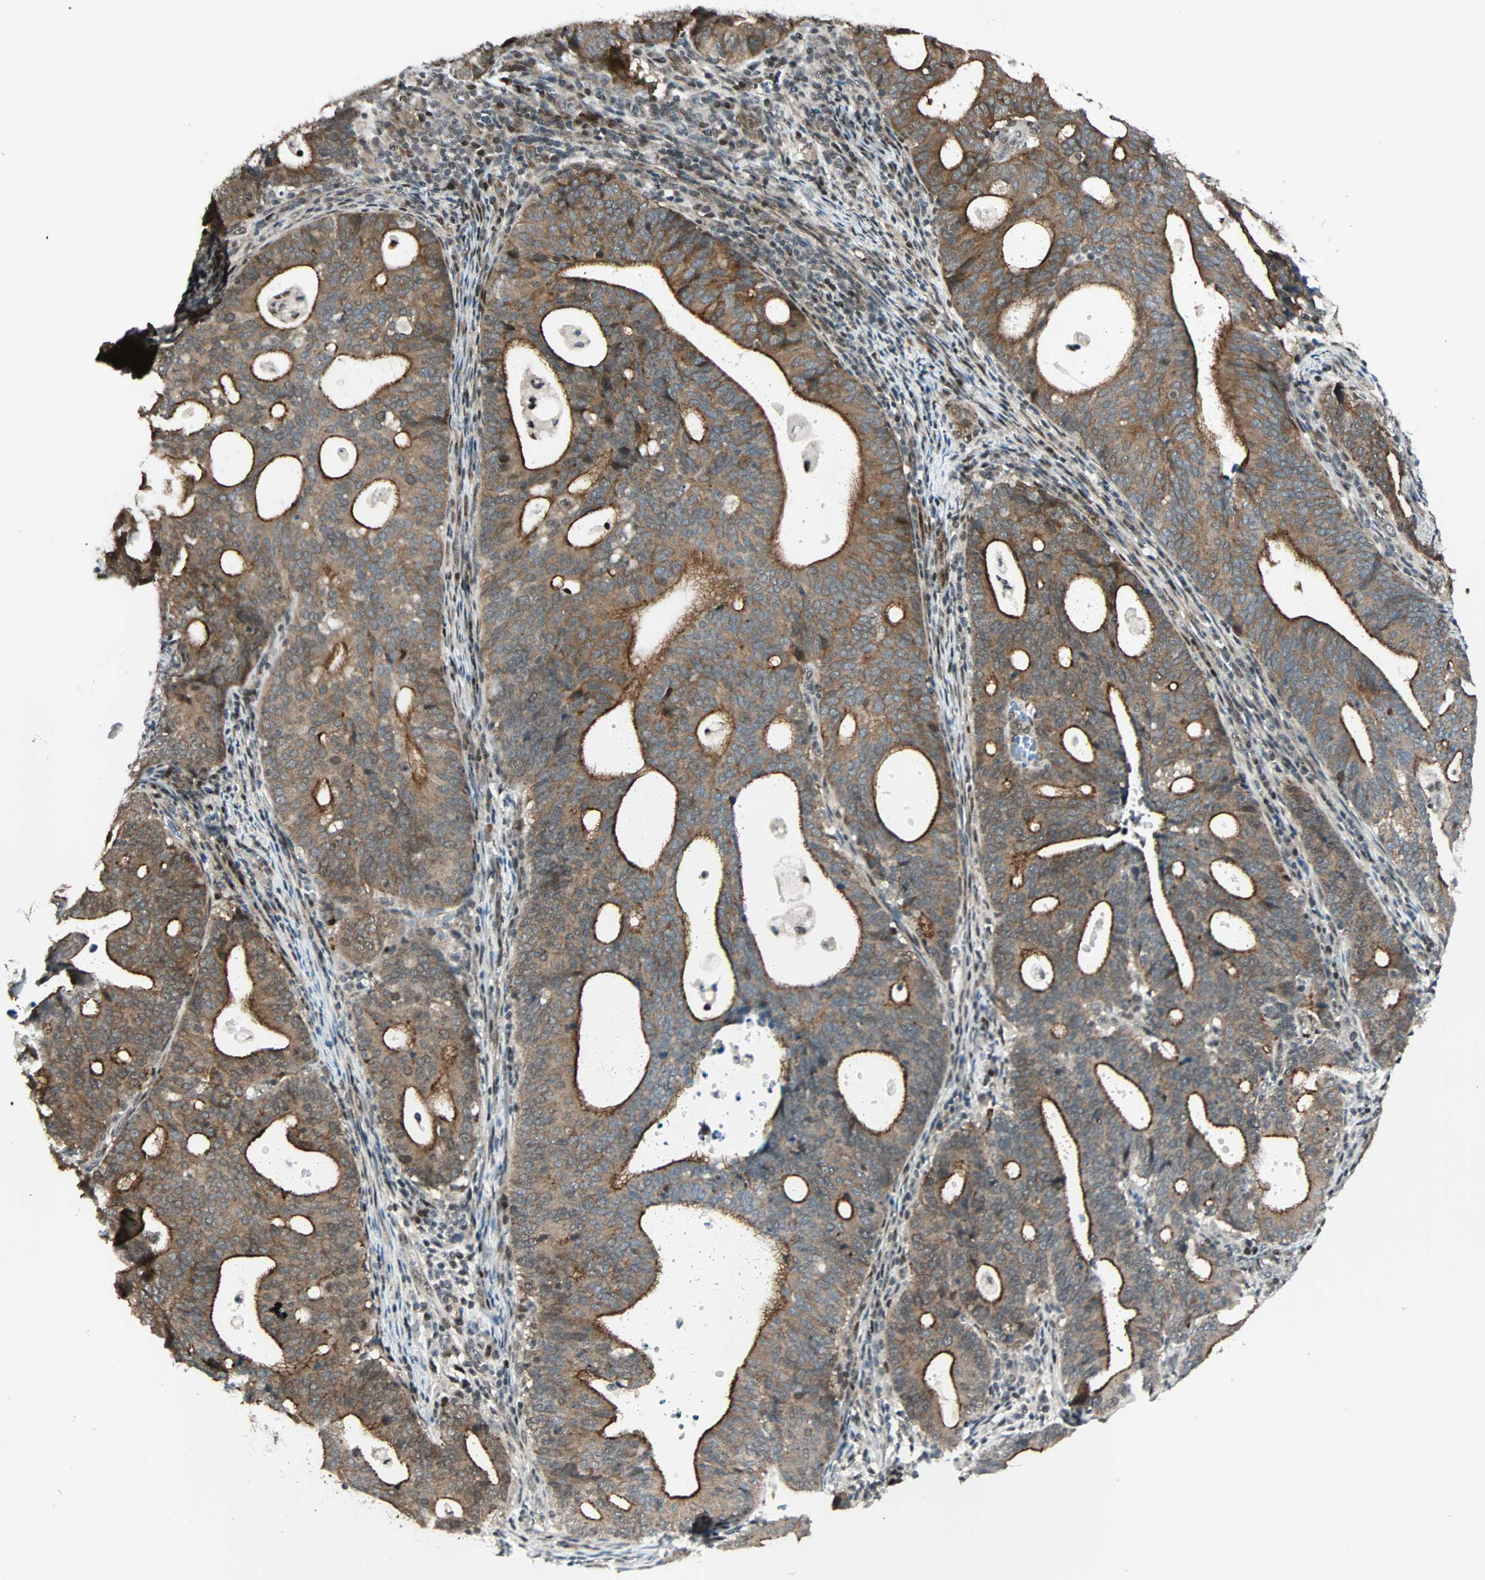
{"staining": {"intensity": "strong", "quantity": ">75%", "location": "cytoplasmic/membranous"}, "tissue": "endometrial cancer", "cell_type": "Tumor cells", "image_type": "cancer", "snomed": [{"axis": "morphology", "description": "Adenocarcinoma, NOS"}, {"axis": "topography", "description": "Uterus"}], "caption": "Approximately >75% of tumor cells in human endometrial cancer exhibit strong cytoplasmic/membranous protein staining as visualized by brown immunohistochemical staining.", "gene": "CBX4", "patient": {"sex": "female", "age": 83}}